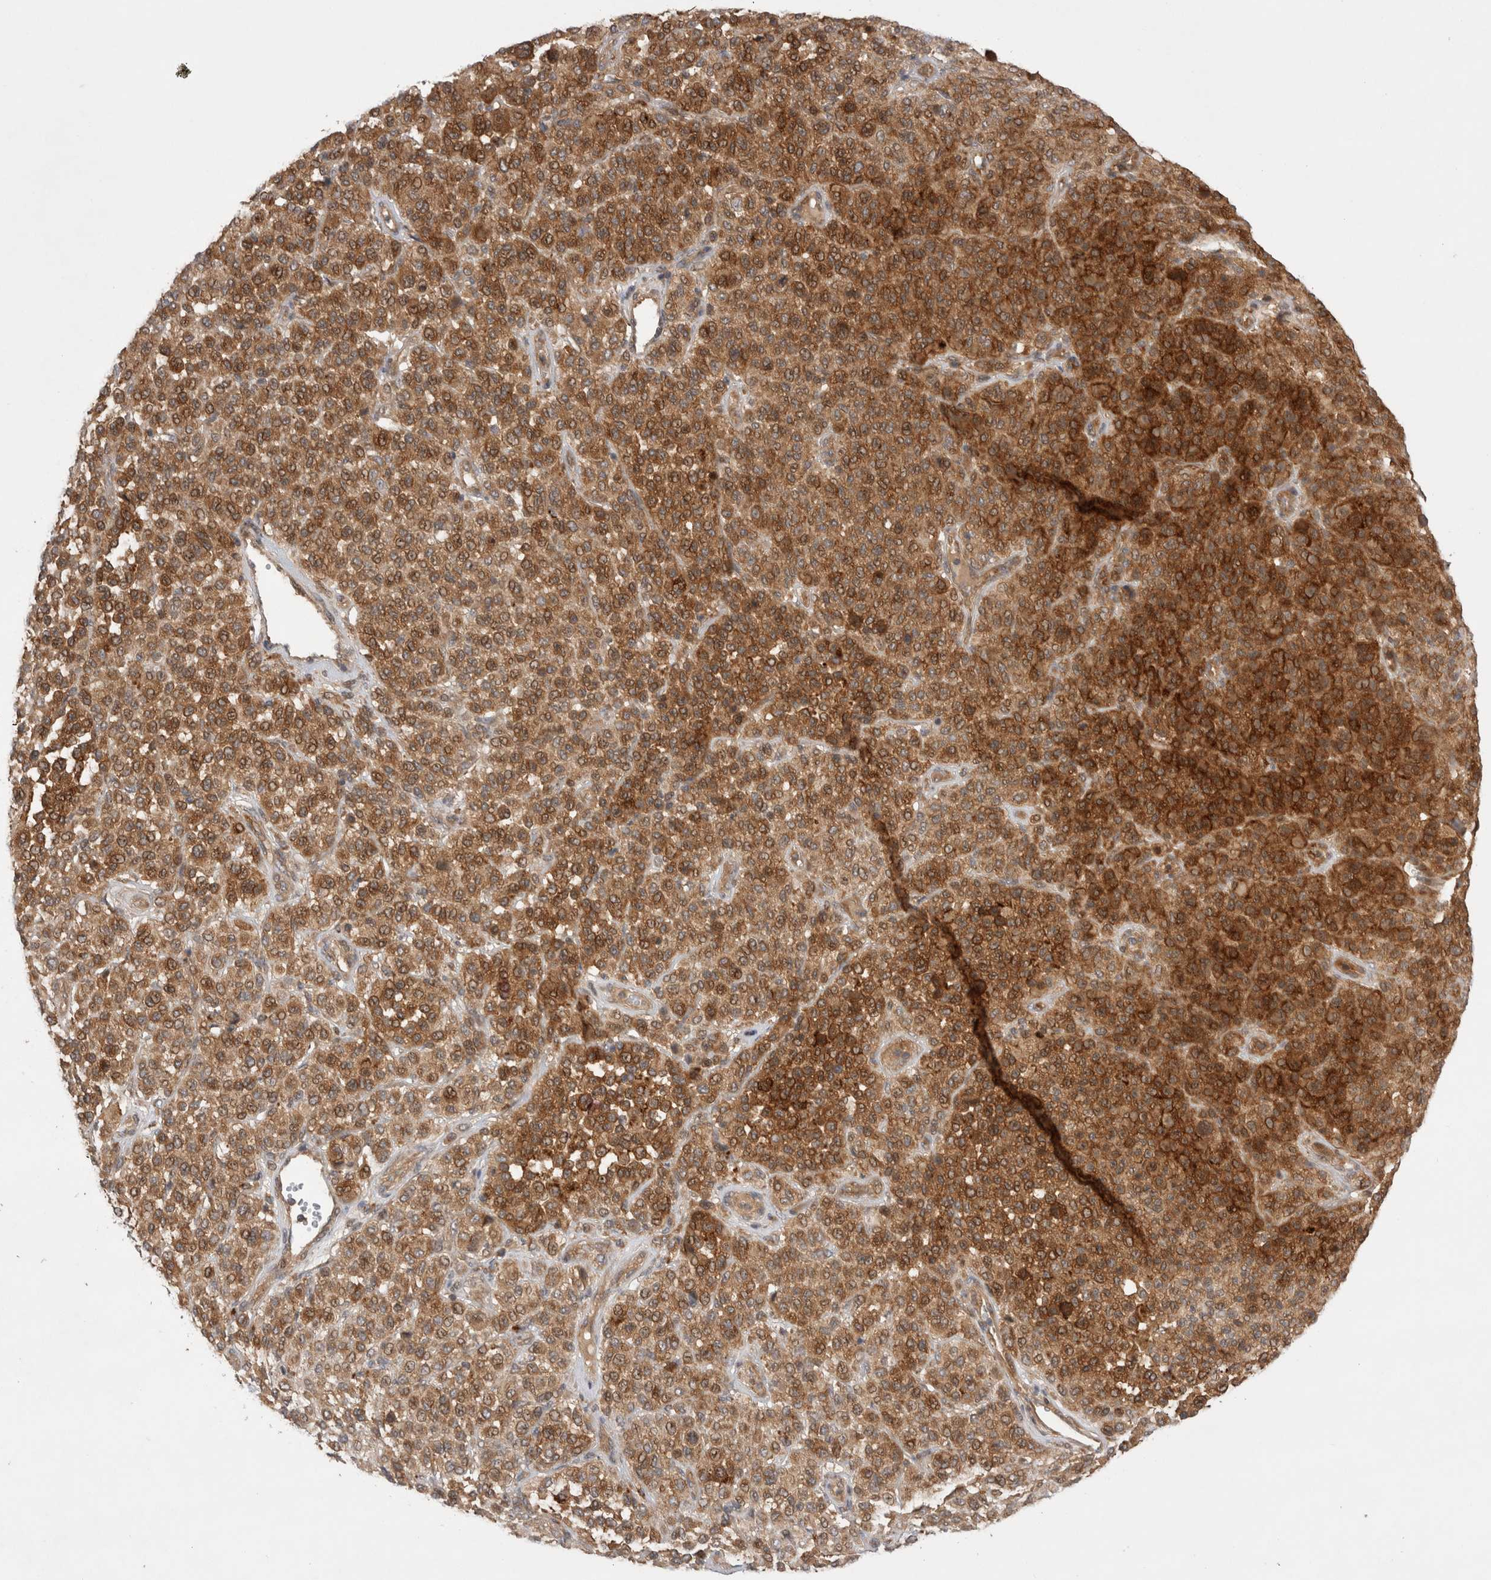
{"staining": {"intensity": "strong", "quantity": ">75%", "location": "cytoplasmic/membranous"}, "tissue": "melanoma", "cell_type": "Tumor cells", "image_type": "cancer", "snomed": [{"axis": "morphology", "description": "Malignant melanoma, Metastatic site"}, {"axis": "topography", "description": "Pancreas"}], "caption": "This histopathology image demonstrates IHC staining of human malignant melanoma (metastatic site), with high strong cytoplasmic/membranous positivity in about >75% of tumor cells.", "gene": "VPS28", "patient": {"sex": "female", "age": 30}}